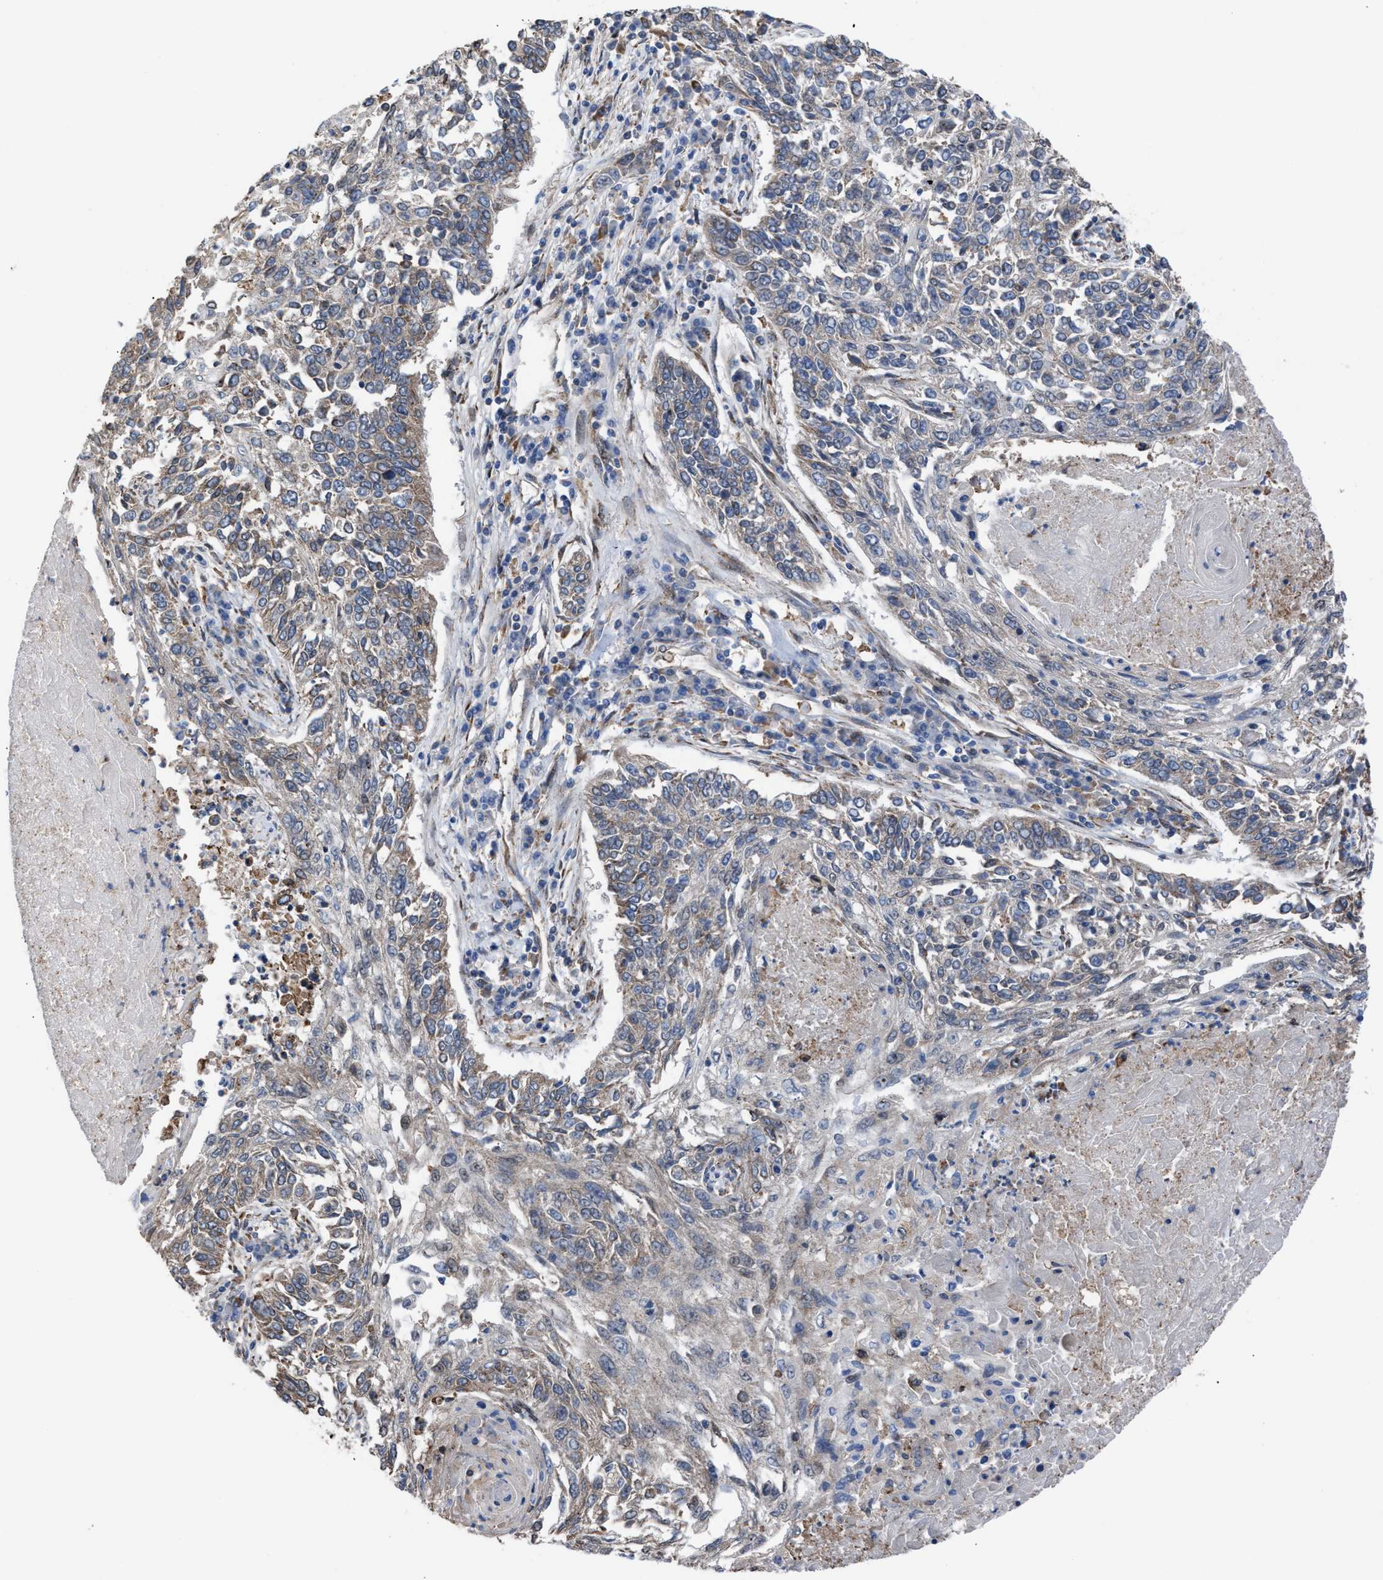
{"staining": {"intensity": "weak", "quantity": "25%-75%", "location": "cytoplasmic/membranous"}, "tissue": "lung cancer", "cell_type": "Tumor cells", "image_type": "cancer", "snomed": [{"axis": "morphology", "description": "Normal tissue, NOS"}, {"axis": "morphology", "description": "Squamous cell carcinoma, NOS"}, {"axis": "topography", "description": "Cartilage tissue"}, {"axis": "topography", "description": "Bronchus"}, {"axis": "topography", "description": "Lung"}], "caption": "About 25%-75% of tumor cells in lung squamous cell carcinoma demonstrate weak cytoplasmic/membranous protein expression as visualized by brown immunohistochemical staining.", "gene": "TP53BP2", "patient": {"sex": "female", "age": 49}}